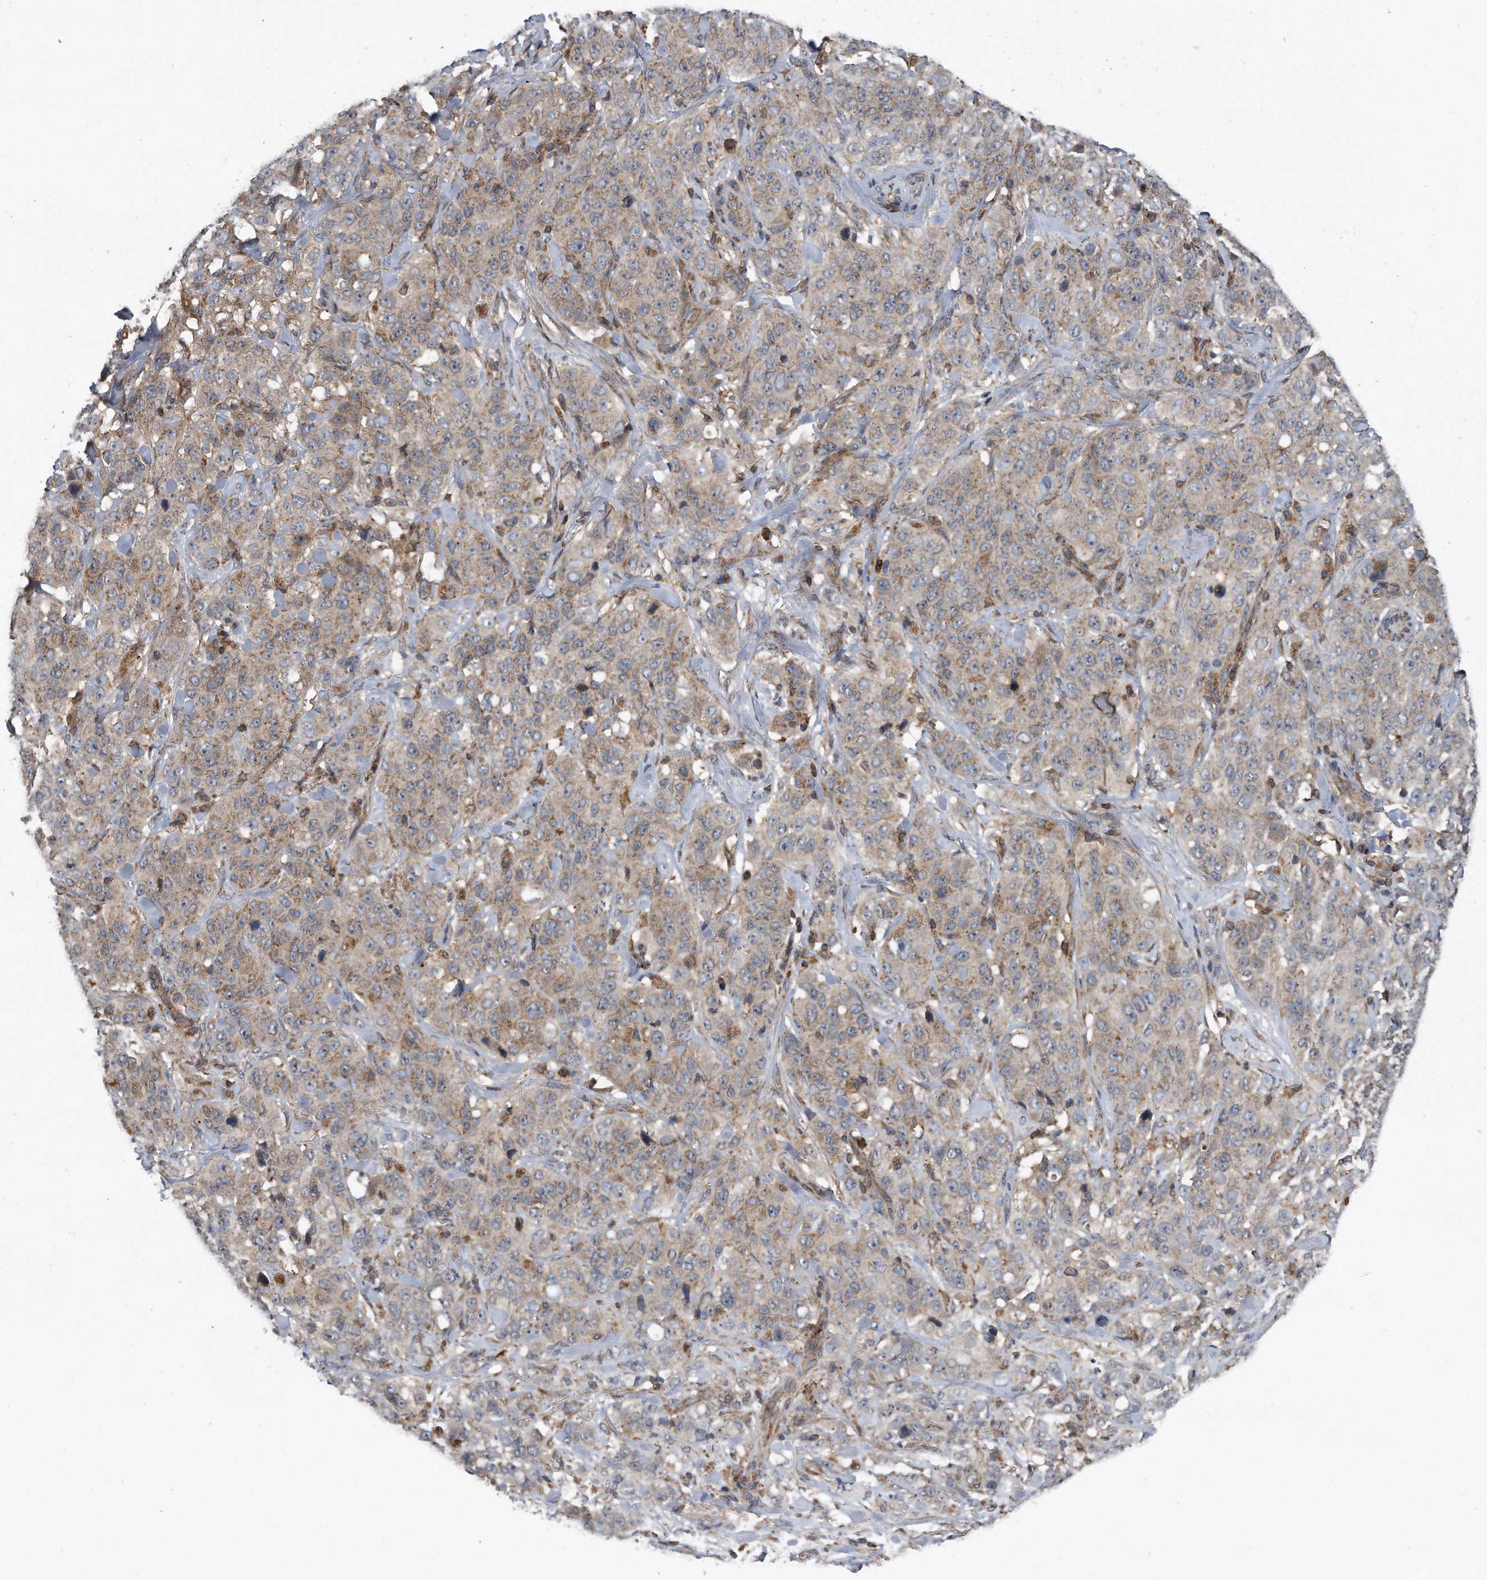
{"staining": {"intensity": "weak", "quantity": ">75%", "location": "cytoplasmic/membranous"}, "tissue": "stomach cancer", "cell_type": "Tumor cells", "image_type": "cancer", "snomed": [{"axis": "morphology", "description": "Adenocarcinoma, NOS"}, {"axis": "topography", "description": "Stomach"}], "caption": "An IHC photomicrograph of tumor tissue is shown. Protein staining in brown highlights weak cytoplasmic/membranous positivity in stomach adenocarcinoma within tumor cells. (brown staining indicates protein expression, while blue staining denotes nuclei).", "gene": "ALPK2", "patient": {"sex": "male", "age": 48}}